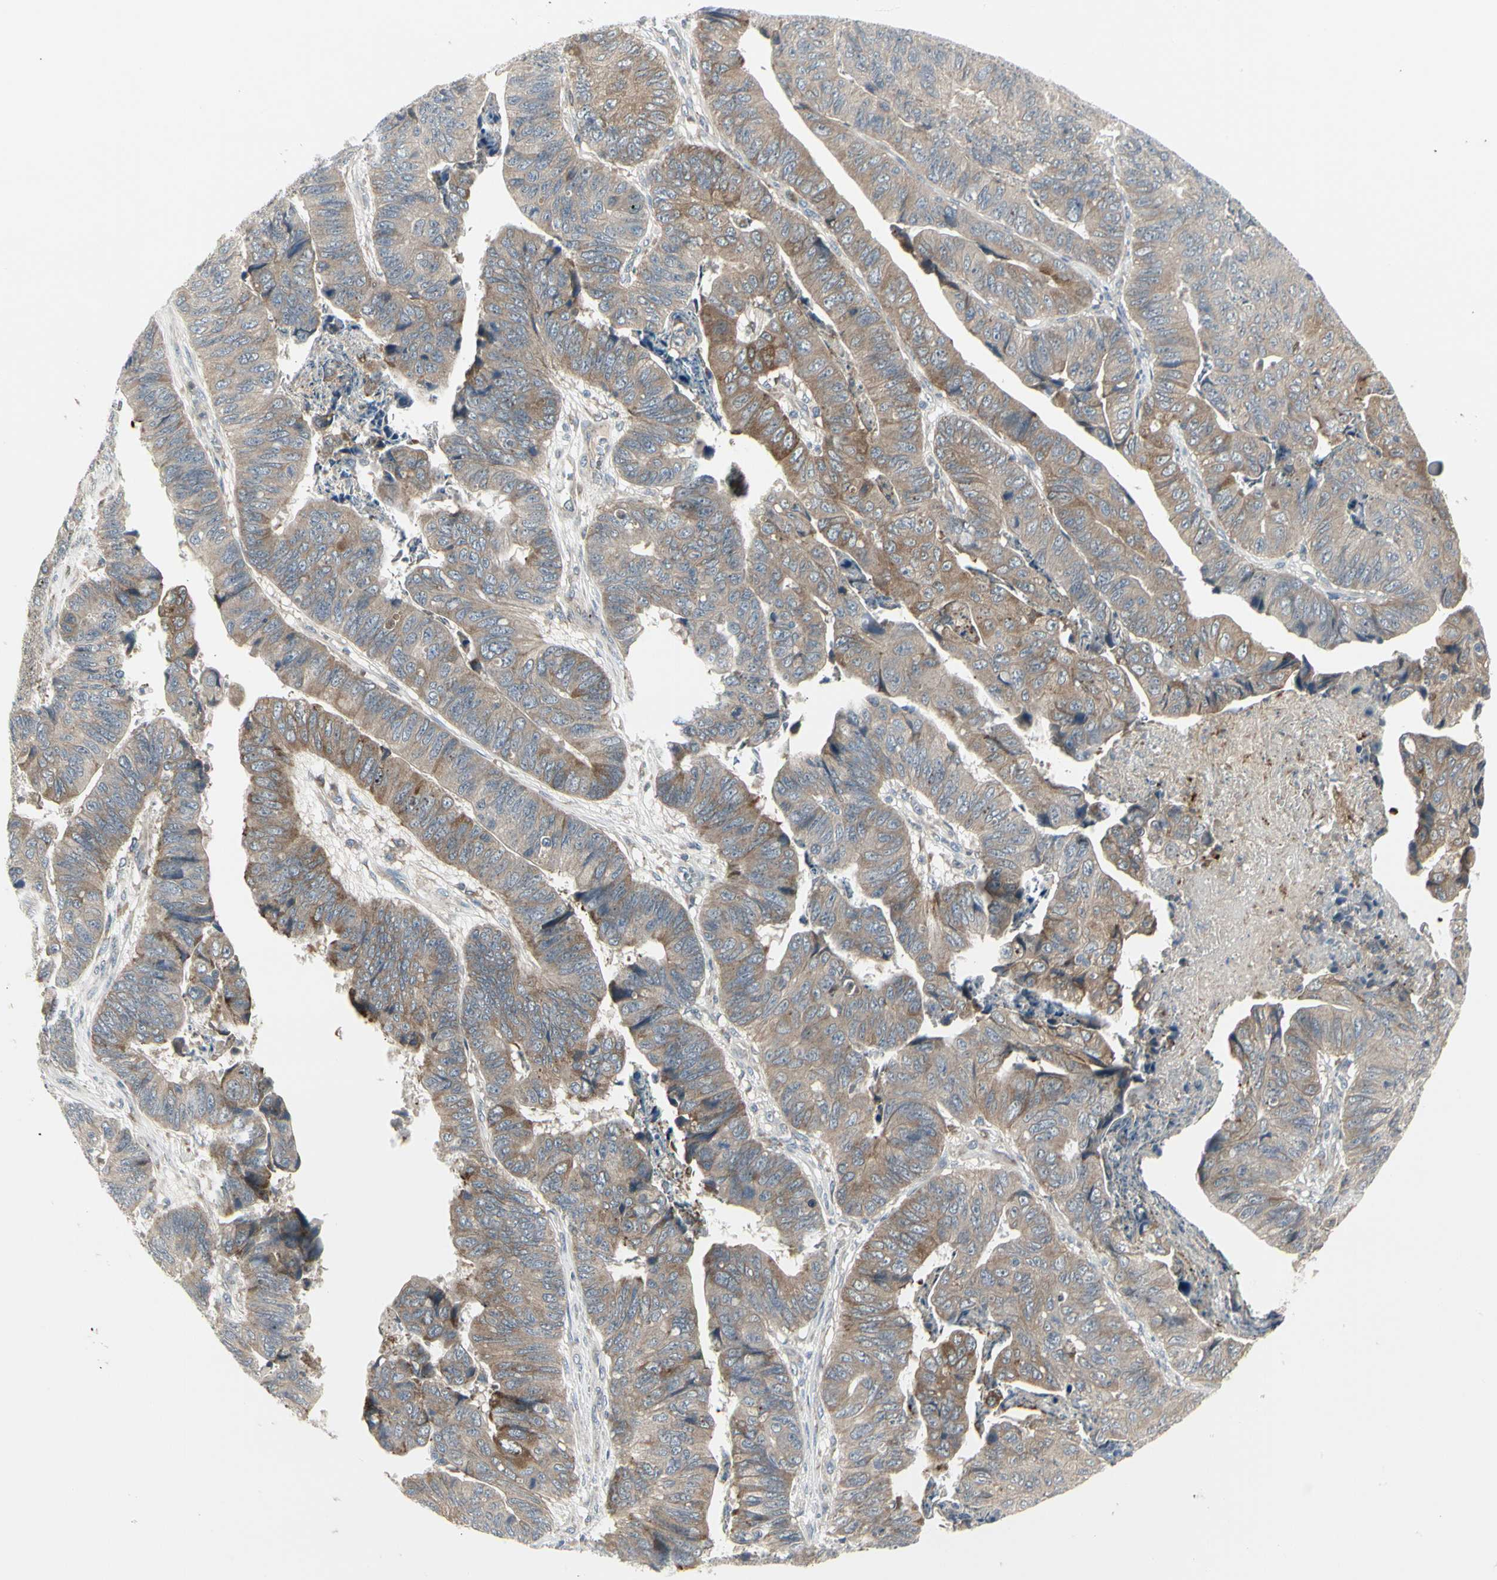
{"staining": {"intensity": "weak", "quantity": ">75%", "location": "cytoplasmic/membranous"}, "tissue": "stomach cancer", "cell_type": "Tumor cells", "image_type": "cancer", "snomed": [{"axis": "morphology", "description": "Adenocarcinoma, NOS"}, {"axis": "topography", "description": "Stomach, lower"}], "caption": "Immunohistochemical staining of human stomach cancer (adenocarcinoma) exhibits low levels of weak cytoplasmic/membranous protein positivity in about >75% of tumor cells.", "gene": "GRN", "patient": {"sex": "male", "age": 77}}